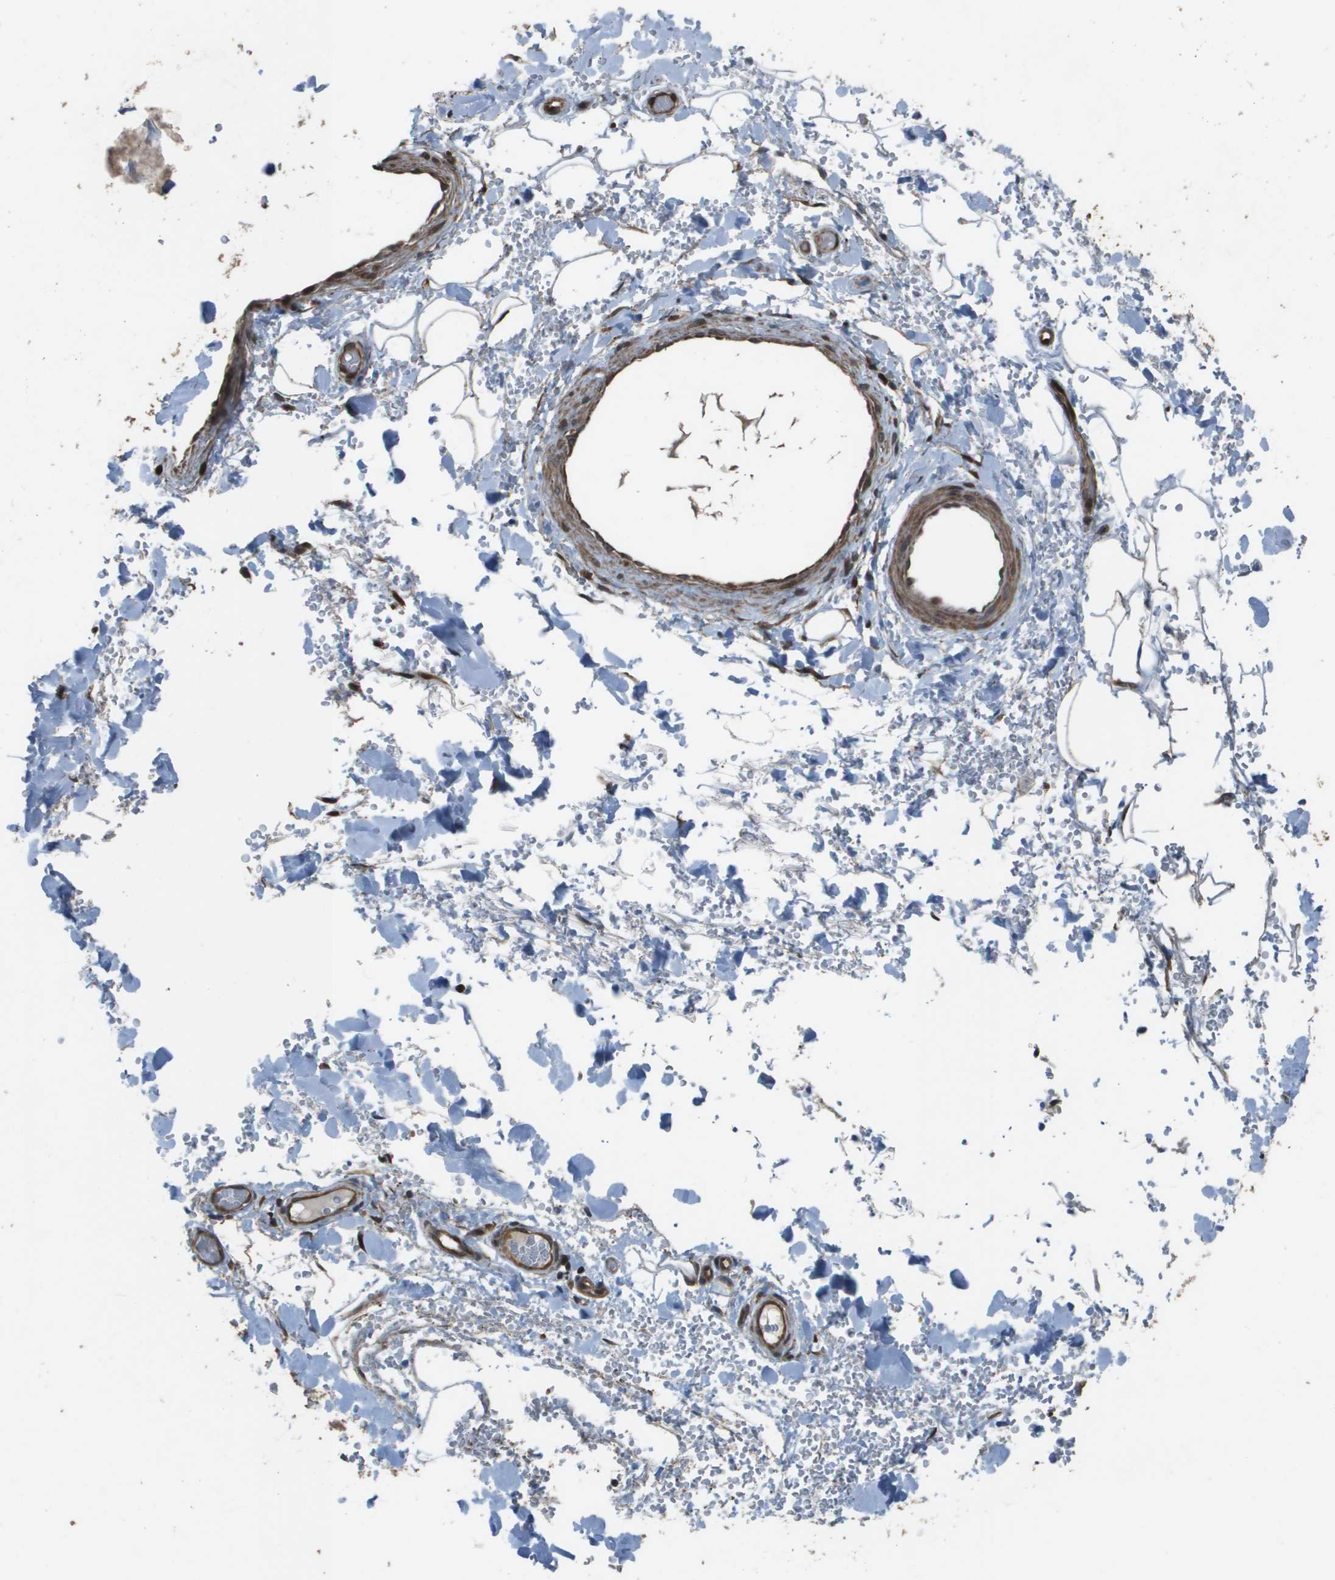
{"staining": {"intensity": "moderate", "quantity": ">75%", "location": "cytoplasmic/membranous"}, "tissue": "adipose tissue", "cell_type": "Adipocytes", "image_type": "normal", "snomed": [{"axis": "morphology", "description": "Normal tissue, NOS"}, {"axis": "morphology", "description": "Carcinoma, NOS"}, {"axis": "topography", "description": "Pancreas"}, {"axis": "topography", "description": "Peripheral nerve tissue"}], "caption": "A histopathology image showing moderate cytoplasmic/membranous expression in about >75% of adipocytes in benign adipose tissue, as visualized by brown immunohistochemical staining.", "gene": "FIG4", "patient": {"sex": "female", "age": 29}}